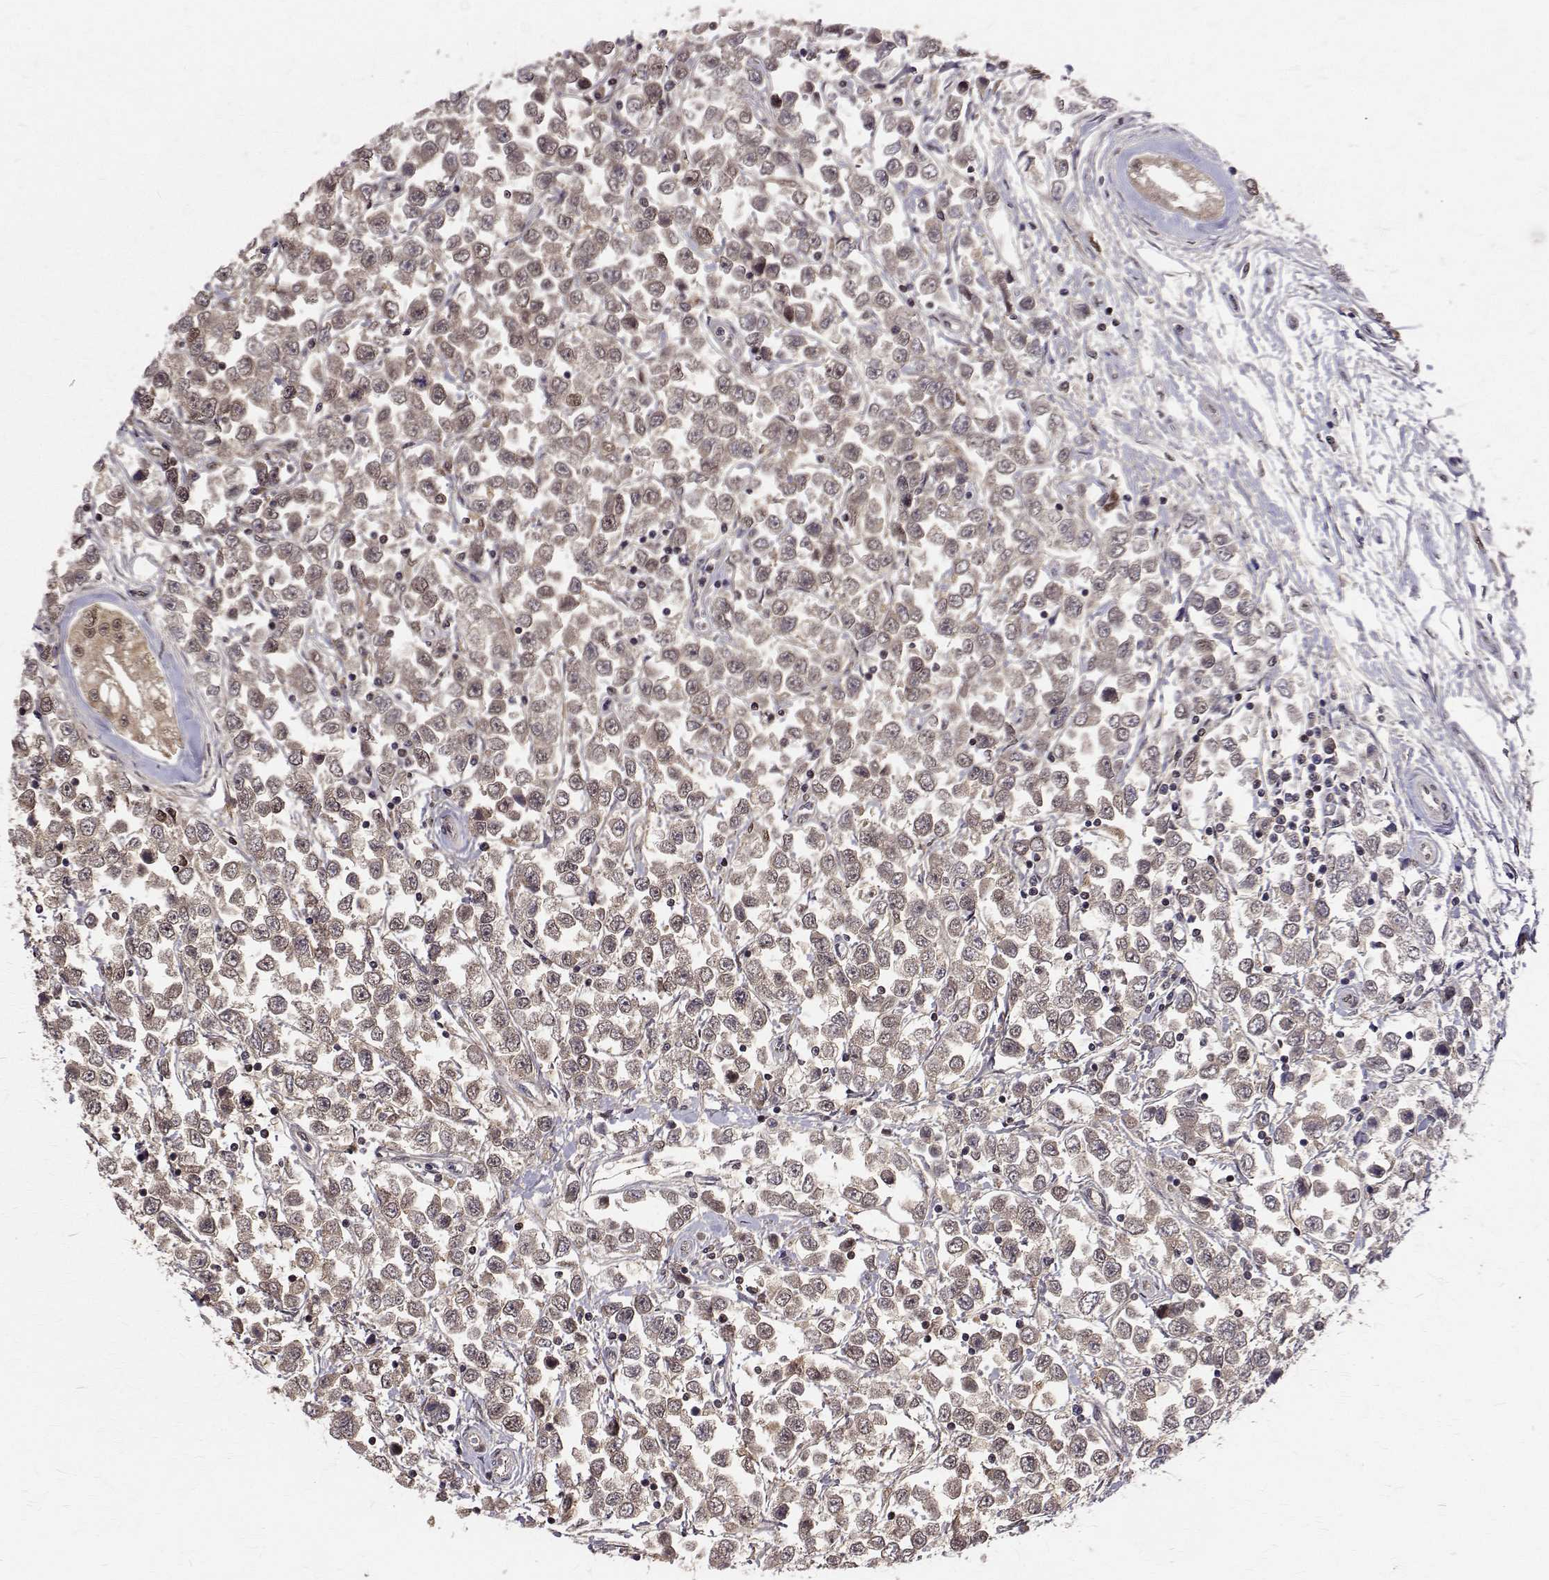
{"staining": {"intensity": "weak", "quantity": ">75%", "location": "cytoplasmic/membranous,nuclear"}, "tissue": "testis cancer", "cell_type": "Tumor cells", "image_type": "cancer", "snomed": [{"axis": "morphology", "description": "Seminoma, NOS"}, {"axis": "topography", "description": "Testis"}], "caption": "Protein expression analysis of human testis cancer (seminoma) reveals weak cytoplasmic/membranous and nuclear expression in about >75% of tumor cells.", "gene": "NIF3L1", "patient": {"sex": "male", "age": 34}}